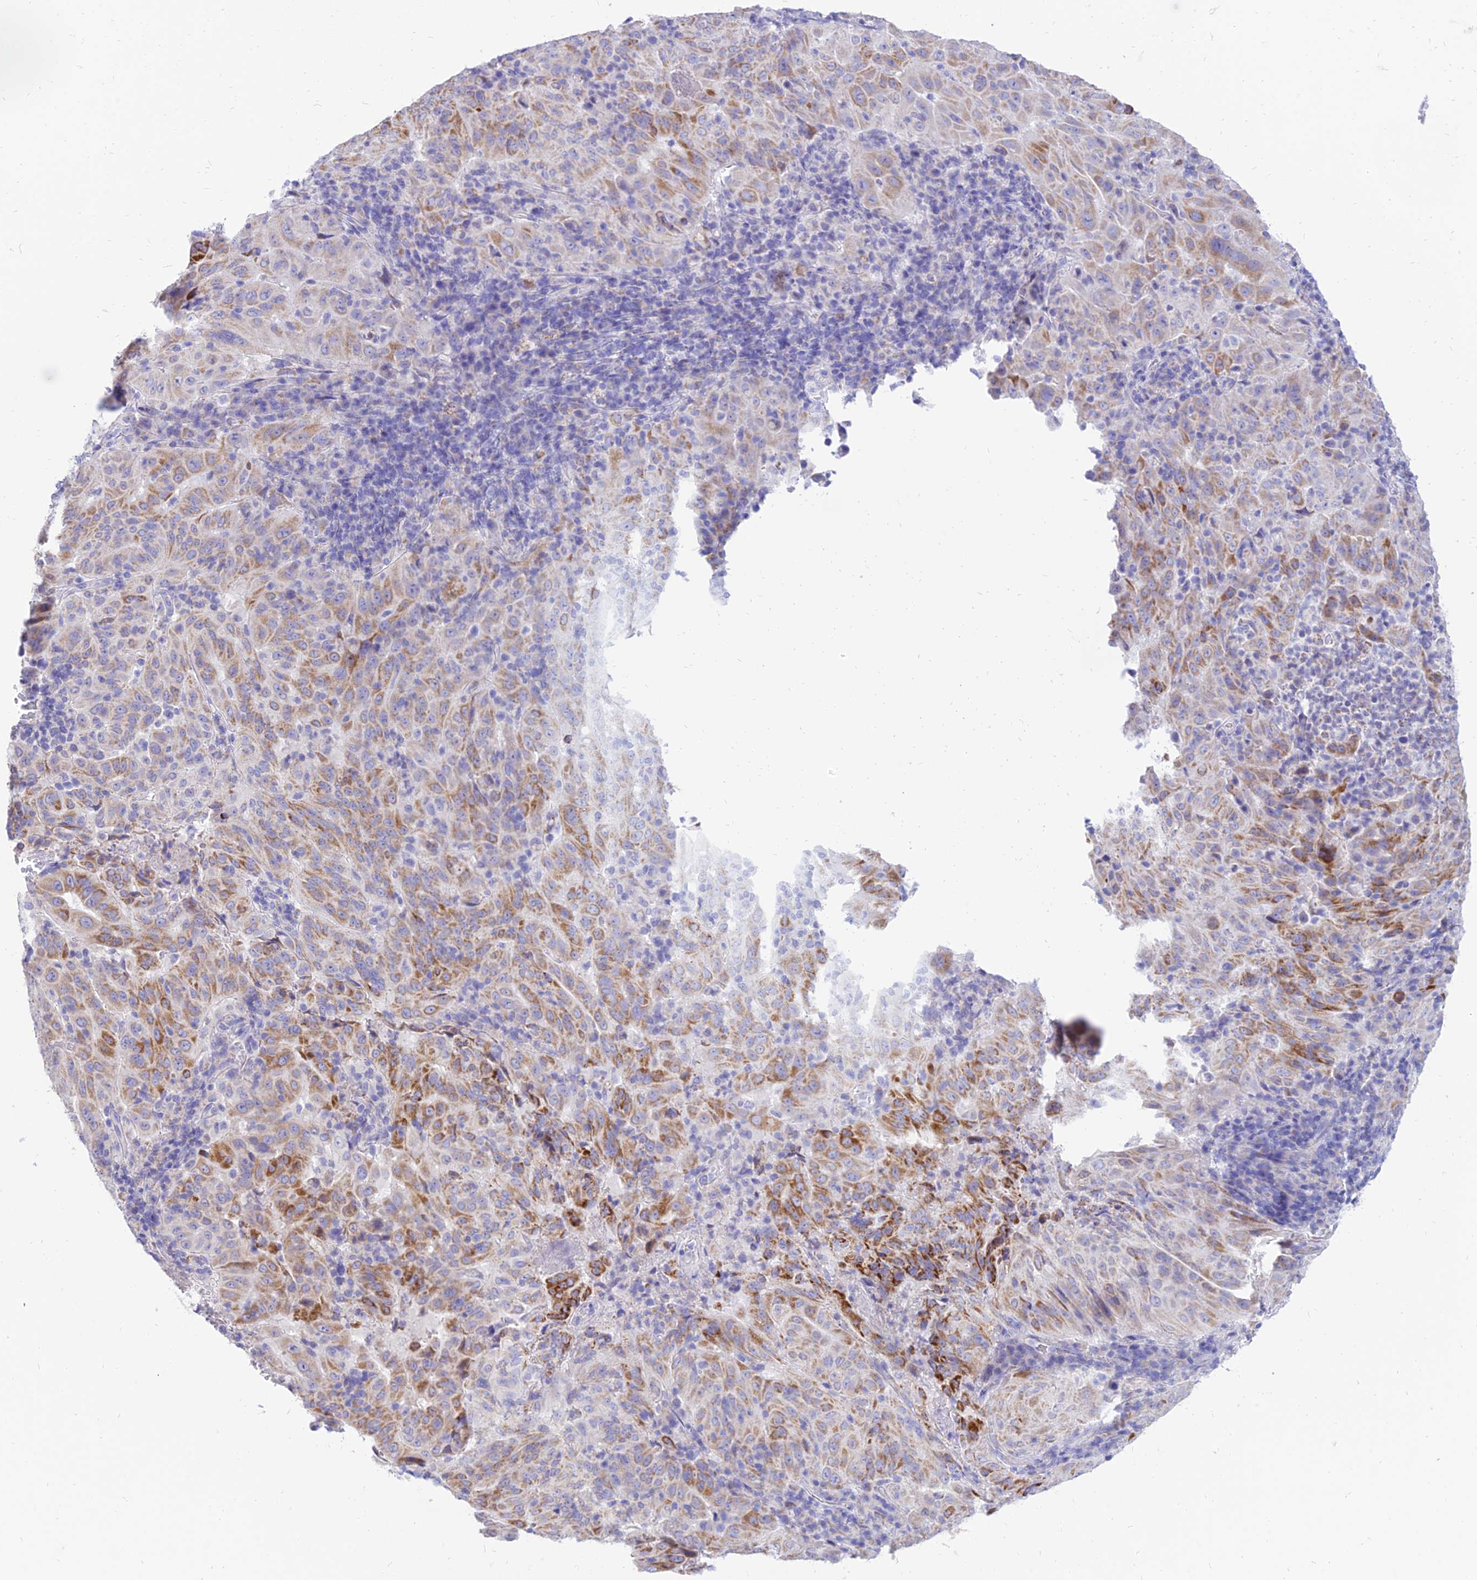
{"staining": {"intensity": "moderate", "quantity": "25%-75%", "location": "cytoplasmic/membranous"}, "tissue": "pancreatic cancer", "cell_type": "Tumor cells", "image_type": "cancer", "snomed": [{"axis": "morphology", "description": "Adenocarcinoma, NOS"}, {"axis": "topography", "description": "Pancreas"}], "caption": "About 25%-75% of tumor cells in pancreatic cancer demonstrate moderate cytoplasmic/membranous protein staining as visualized by brown immunohistochemical staining.", "gene": "PKN3", "patient": {"sex": "male", "age": 63}}